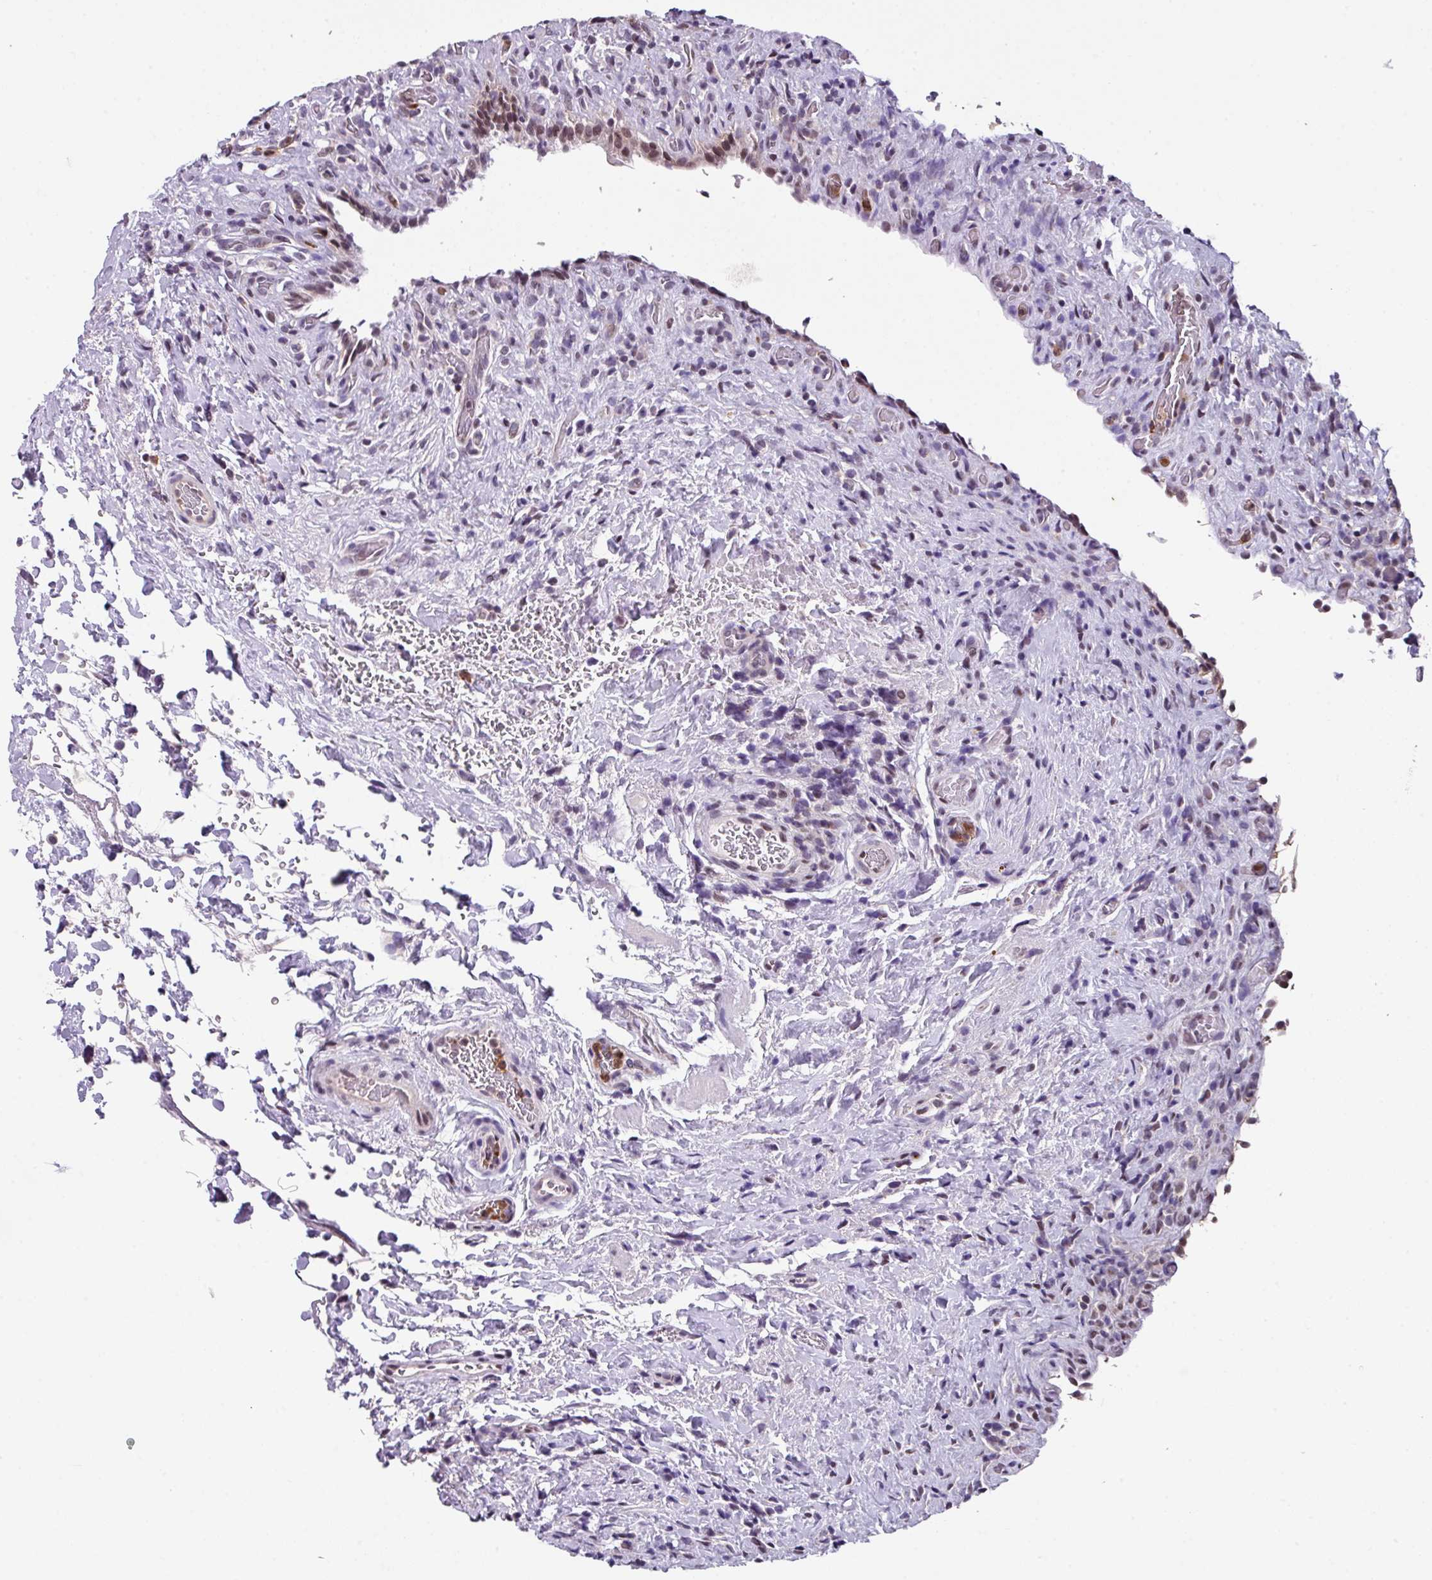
{"staining": {"intensity": "moderate", "quantity": "25%-75%", "location": "nuclear"}, "tissue": "urinary bladder", "cell_type": "Urothelial cells", "image_type": "normal", "snomed": [{"axis": "morphology", "description": "Normal tissue, NOS"}, {"axis": "morphology", "description": "Inflammation, NOS"}, {"axis": "topography", "description": "Urinary bladder"}], "caption": "Immunohistochemistry (IHC) image of benign urinary bladder stained for a protein (brown), which exhibits medium levels of moderate nuclear expression in approximately 25%-75% of urothelial cells.", "gene": "ZFP3", "patient": {"sex": "male", "age": 64}}